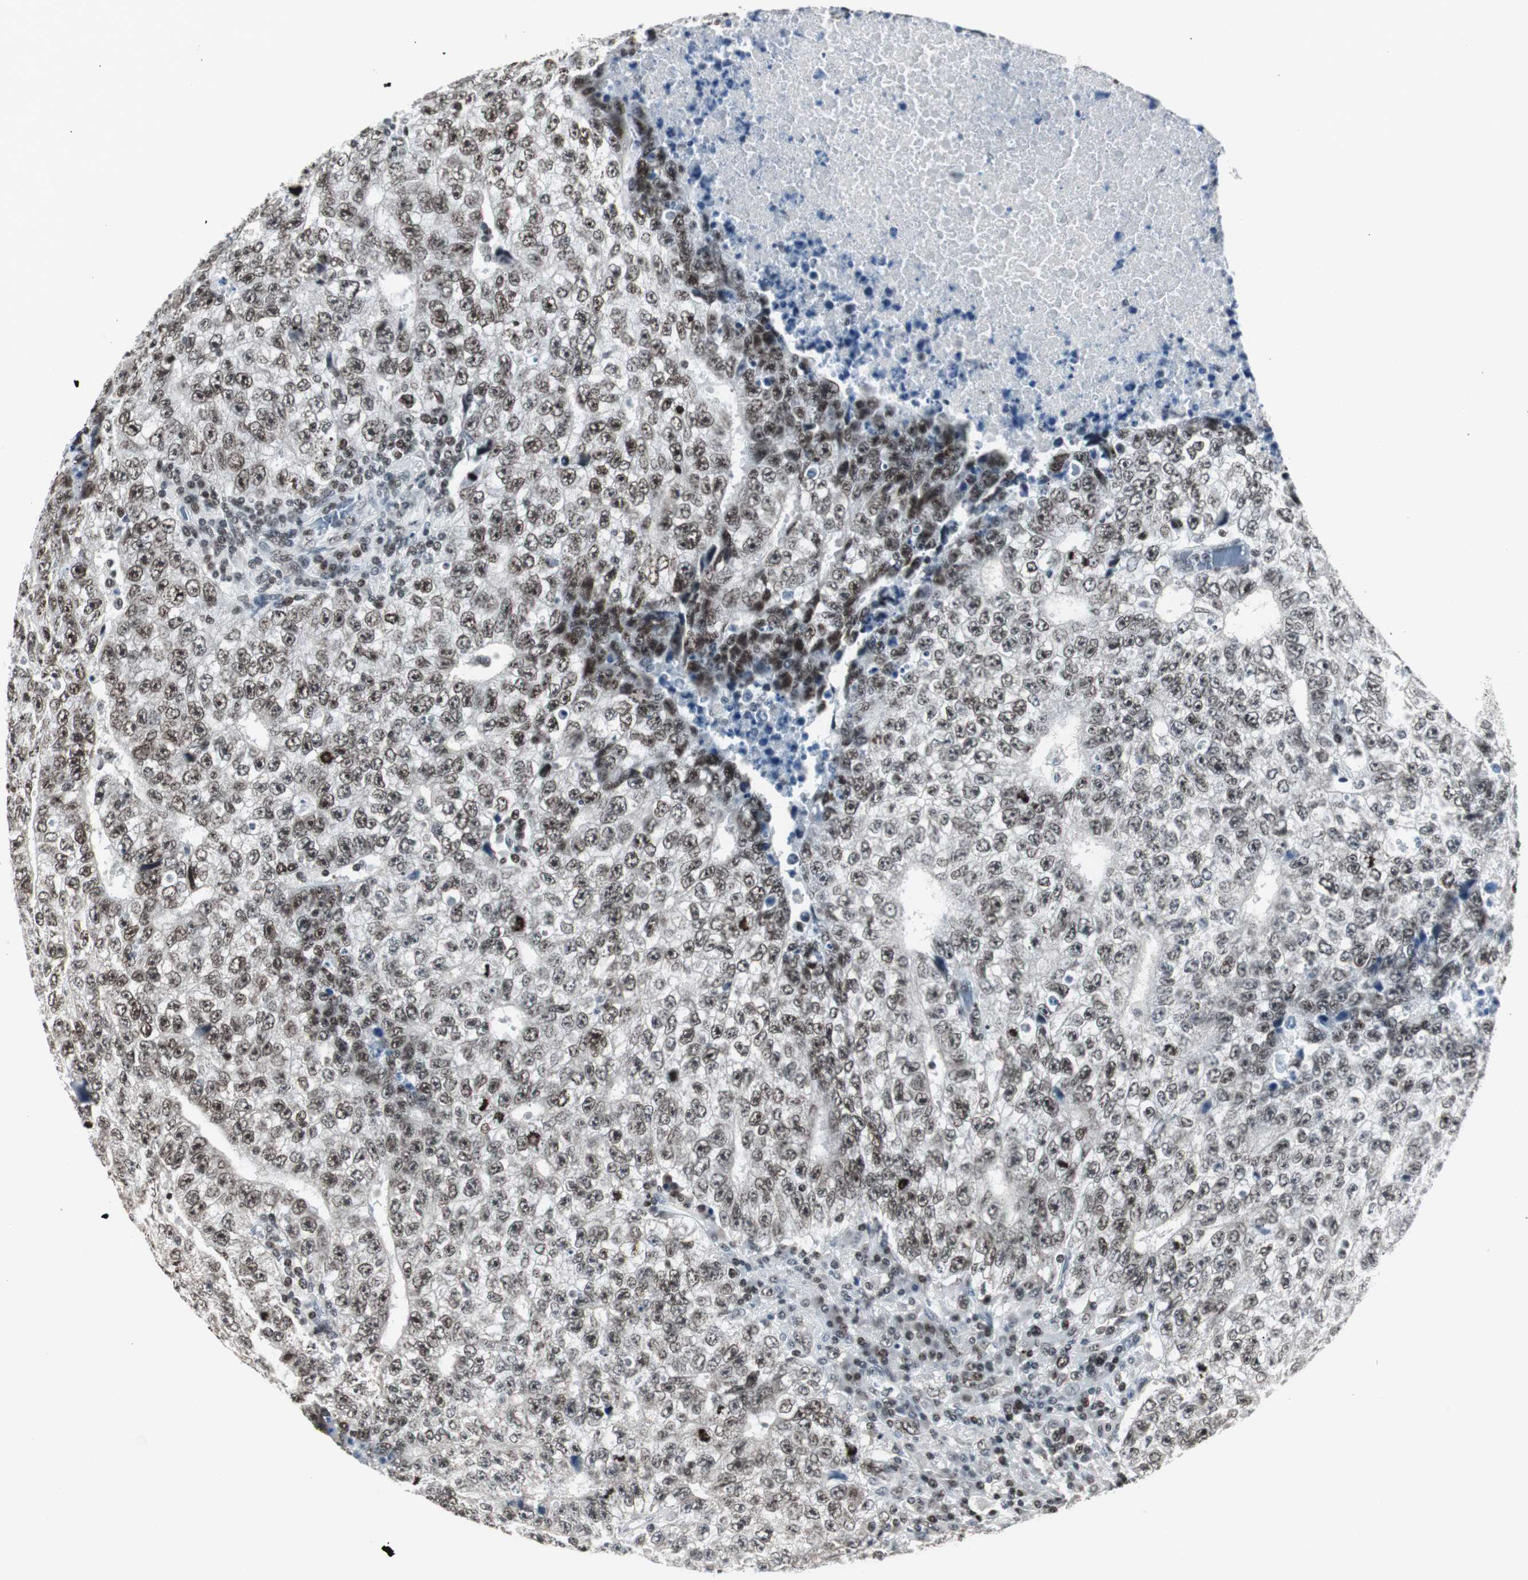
{"staining": {"intensity": "moderate", "quantity": ">75%", "location": "nuclear"}, "tissue": "testis cancer", "cell_type": "Tumor cells", "image_type": "cancer", "snomed": [{"axis": "morphology", "description": "Necrosis, NOS"}, {"axis": "morphology", "description": "Carcinoma, Embryonal, NOS"}, {"axis": "topography", "description": "Testis"}], "caption": "A medium amount of moderate nuclear expression is appreciated in about >75% of tumor cells in embryonal carcinoma (testis) tissue.", "gene": "XRCC1", "patient": {"sex": "male", "age": 19}}